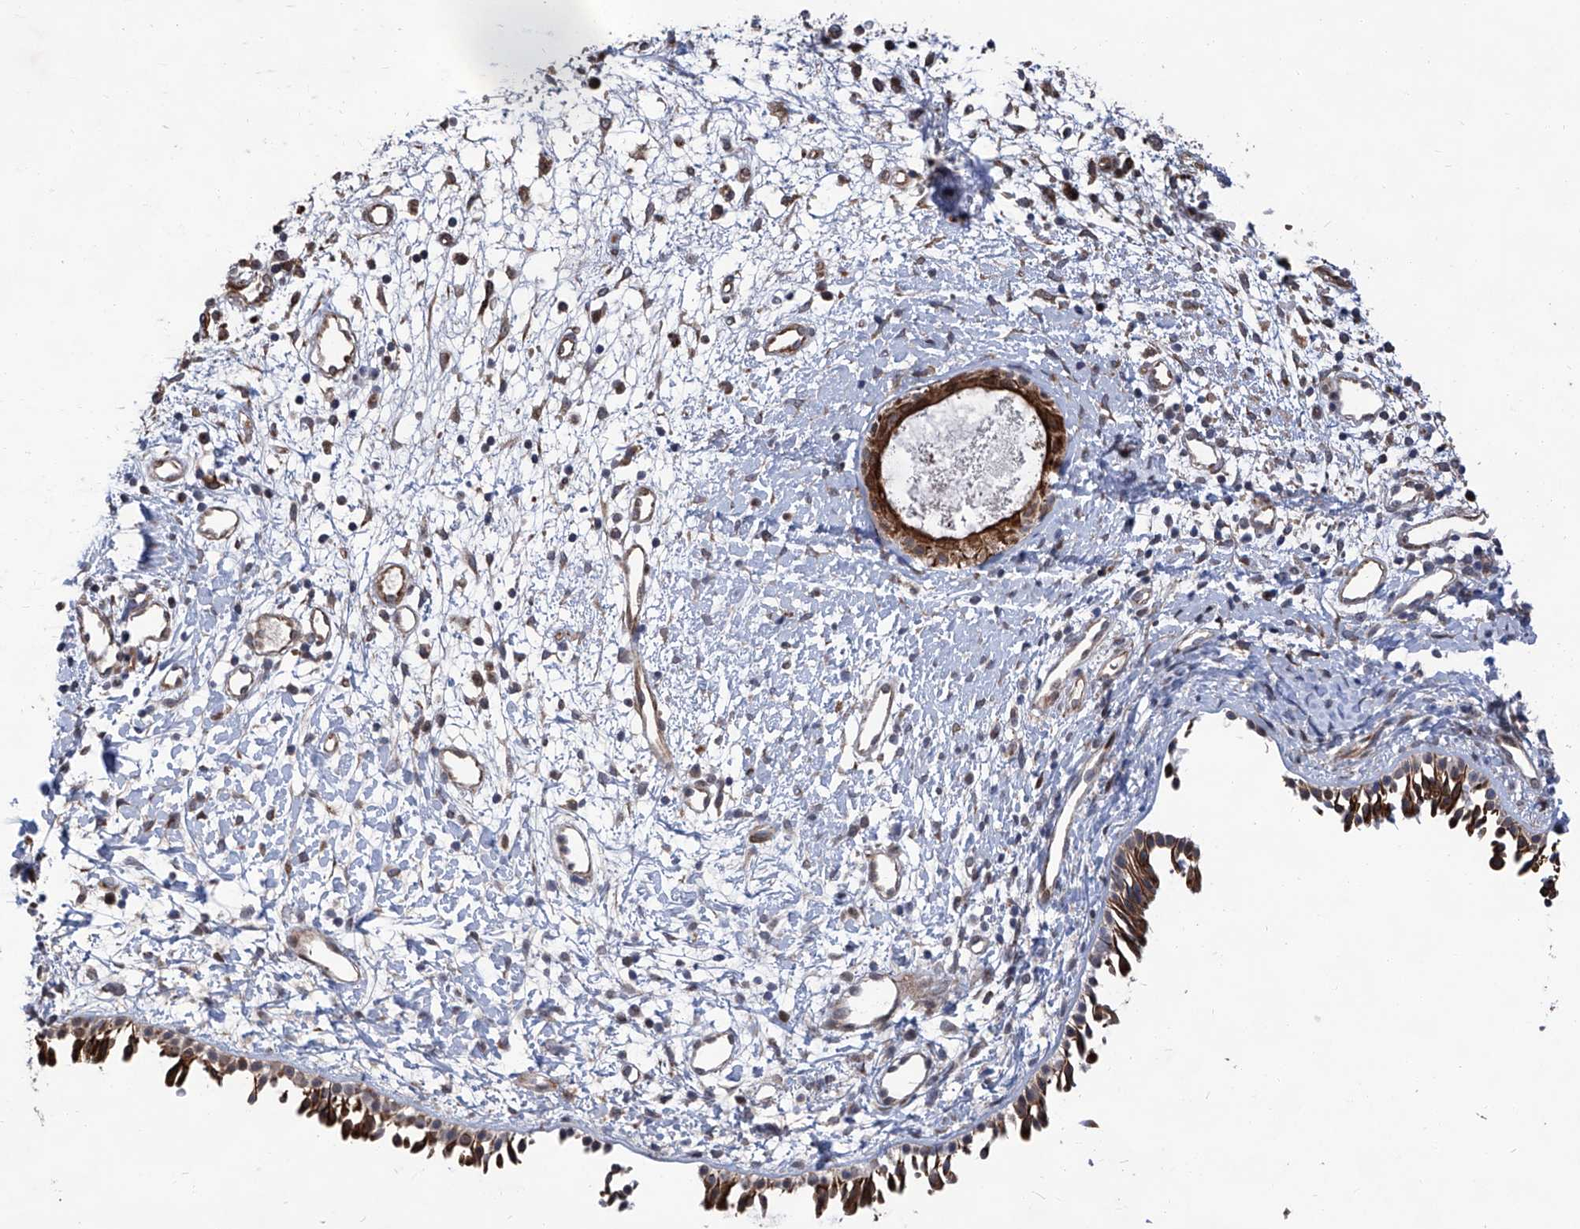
{"staining": {"intensity": "strong", "quantity": ">75%", "location": "cytoplasmic/membranous"}, "tissue": "nasopharynx", "cell_type": "Respiratory epithelial cells", "image_type": "normal", "snomed": [{"axis": "morphology", "description": "Normal tissue, NOS"}, {"axis": "topography", "description": "Nasopharynx"}], "caption": "Human nasopharynx stained for a protein (brown) demonstrates strong cytoplasmic/membranous positive staining in about >75% of respiratory epithelial cells.", "gene": "FARP2", "patient": {"sex": "male", "age": 22}}